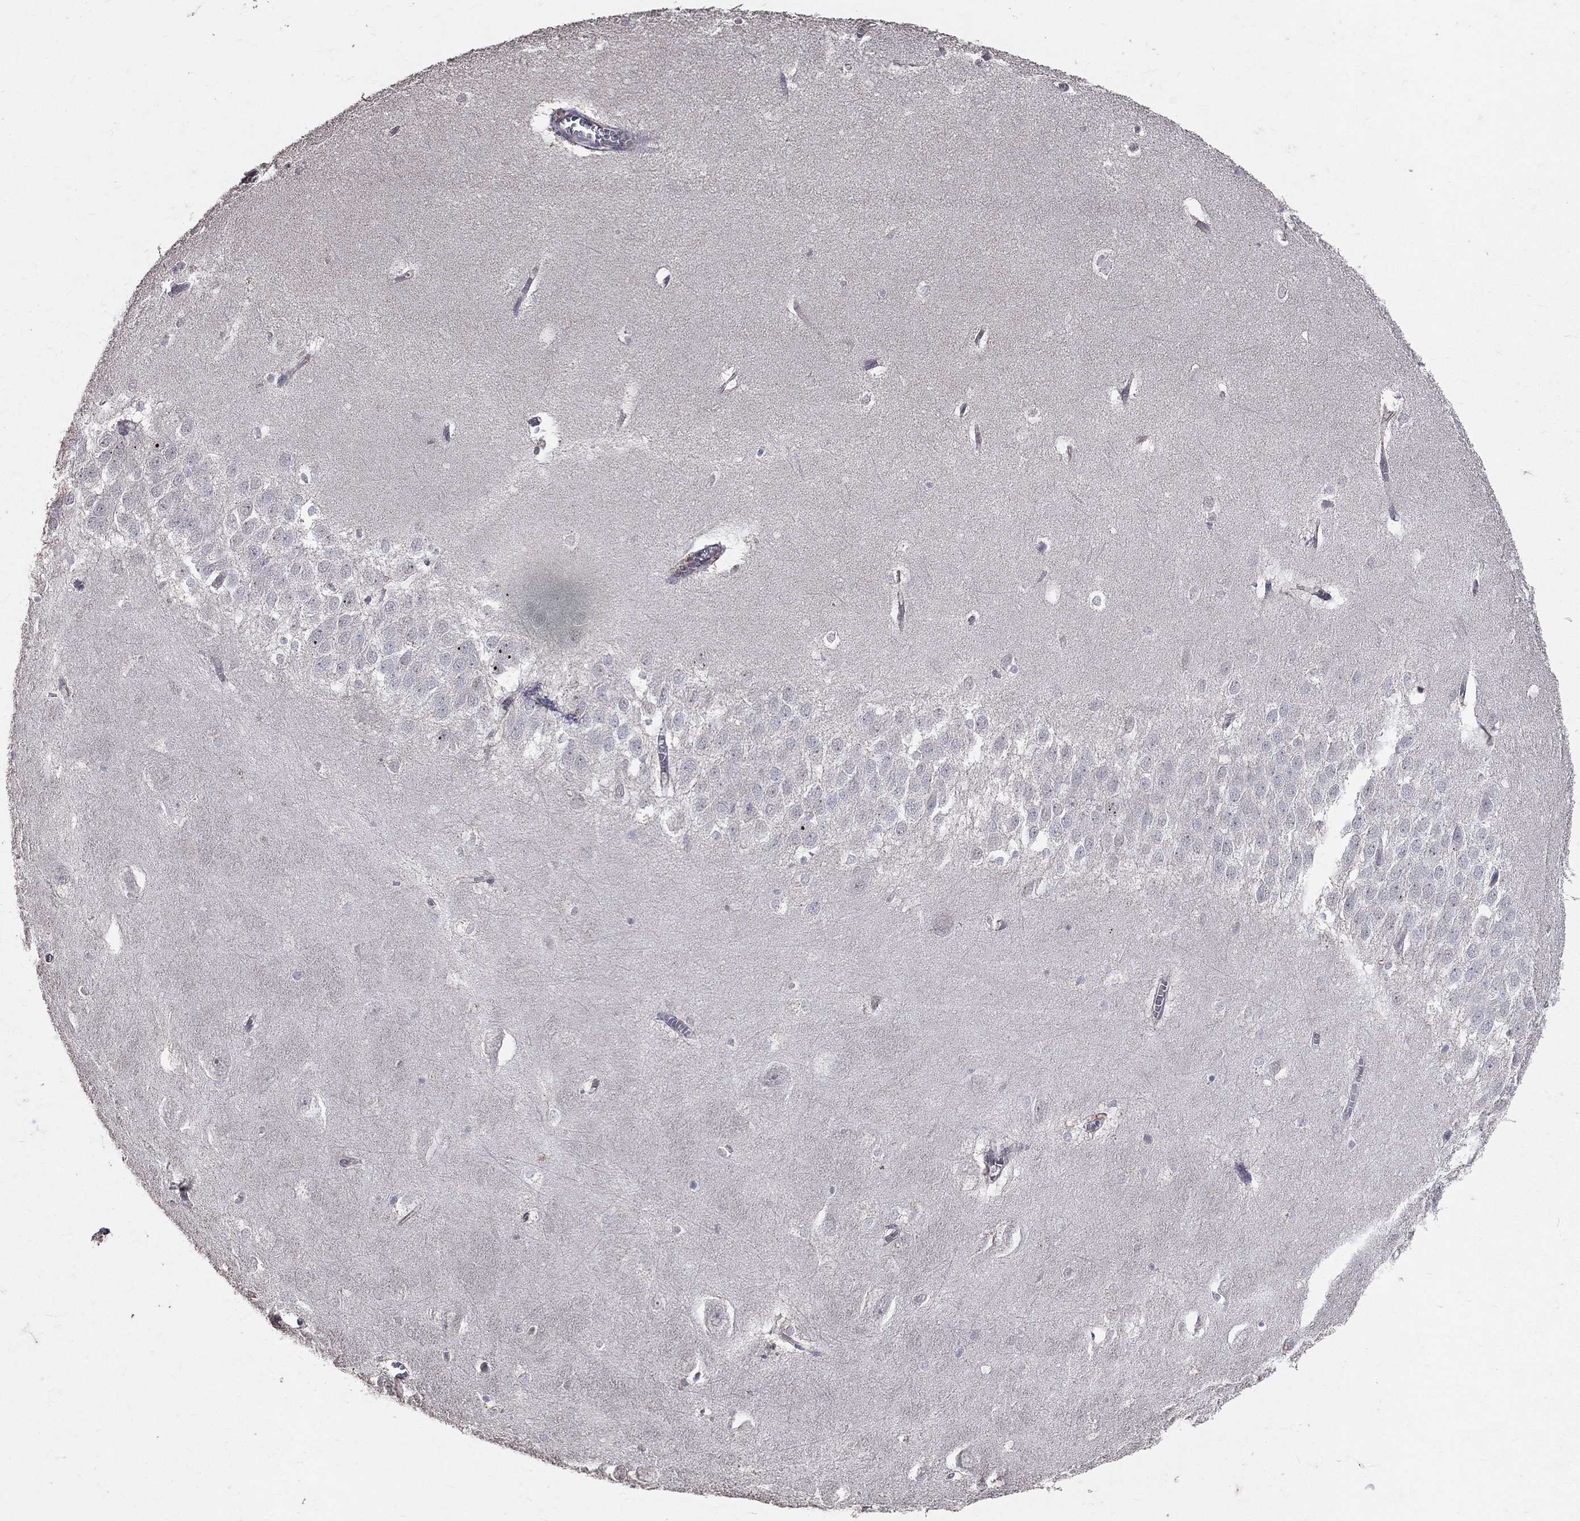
{"staining": {"intensity": "negative", "quantity": "none", "location": "none"}, "tissue": "hippocampus", "cell_type": "Glial cells", "image_type": "normal", "snomed": [{"axis": "morphology", "description": "Normal tissue, NOS"}, {"axis": "topography", "description": "Hippocampus"}], "caption": "The photomicrograph displays no significant staining in glial cells of hippocampus. The staining was performed using DAB to visualize the protein expression in brown, while the nuclei were stained in blue with hematoxylin (Magnification: 20x).", "gene": "LY6K", "patient": {"sex": "female", "age": 64}}